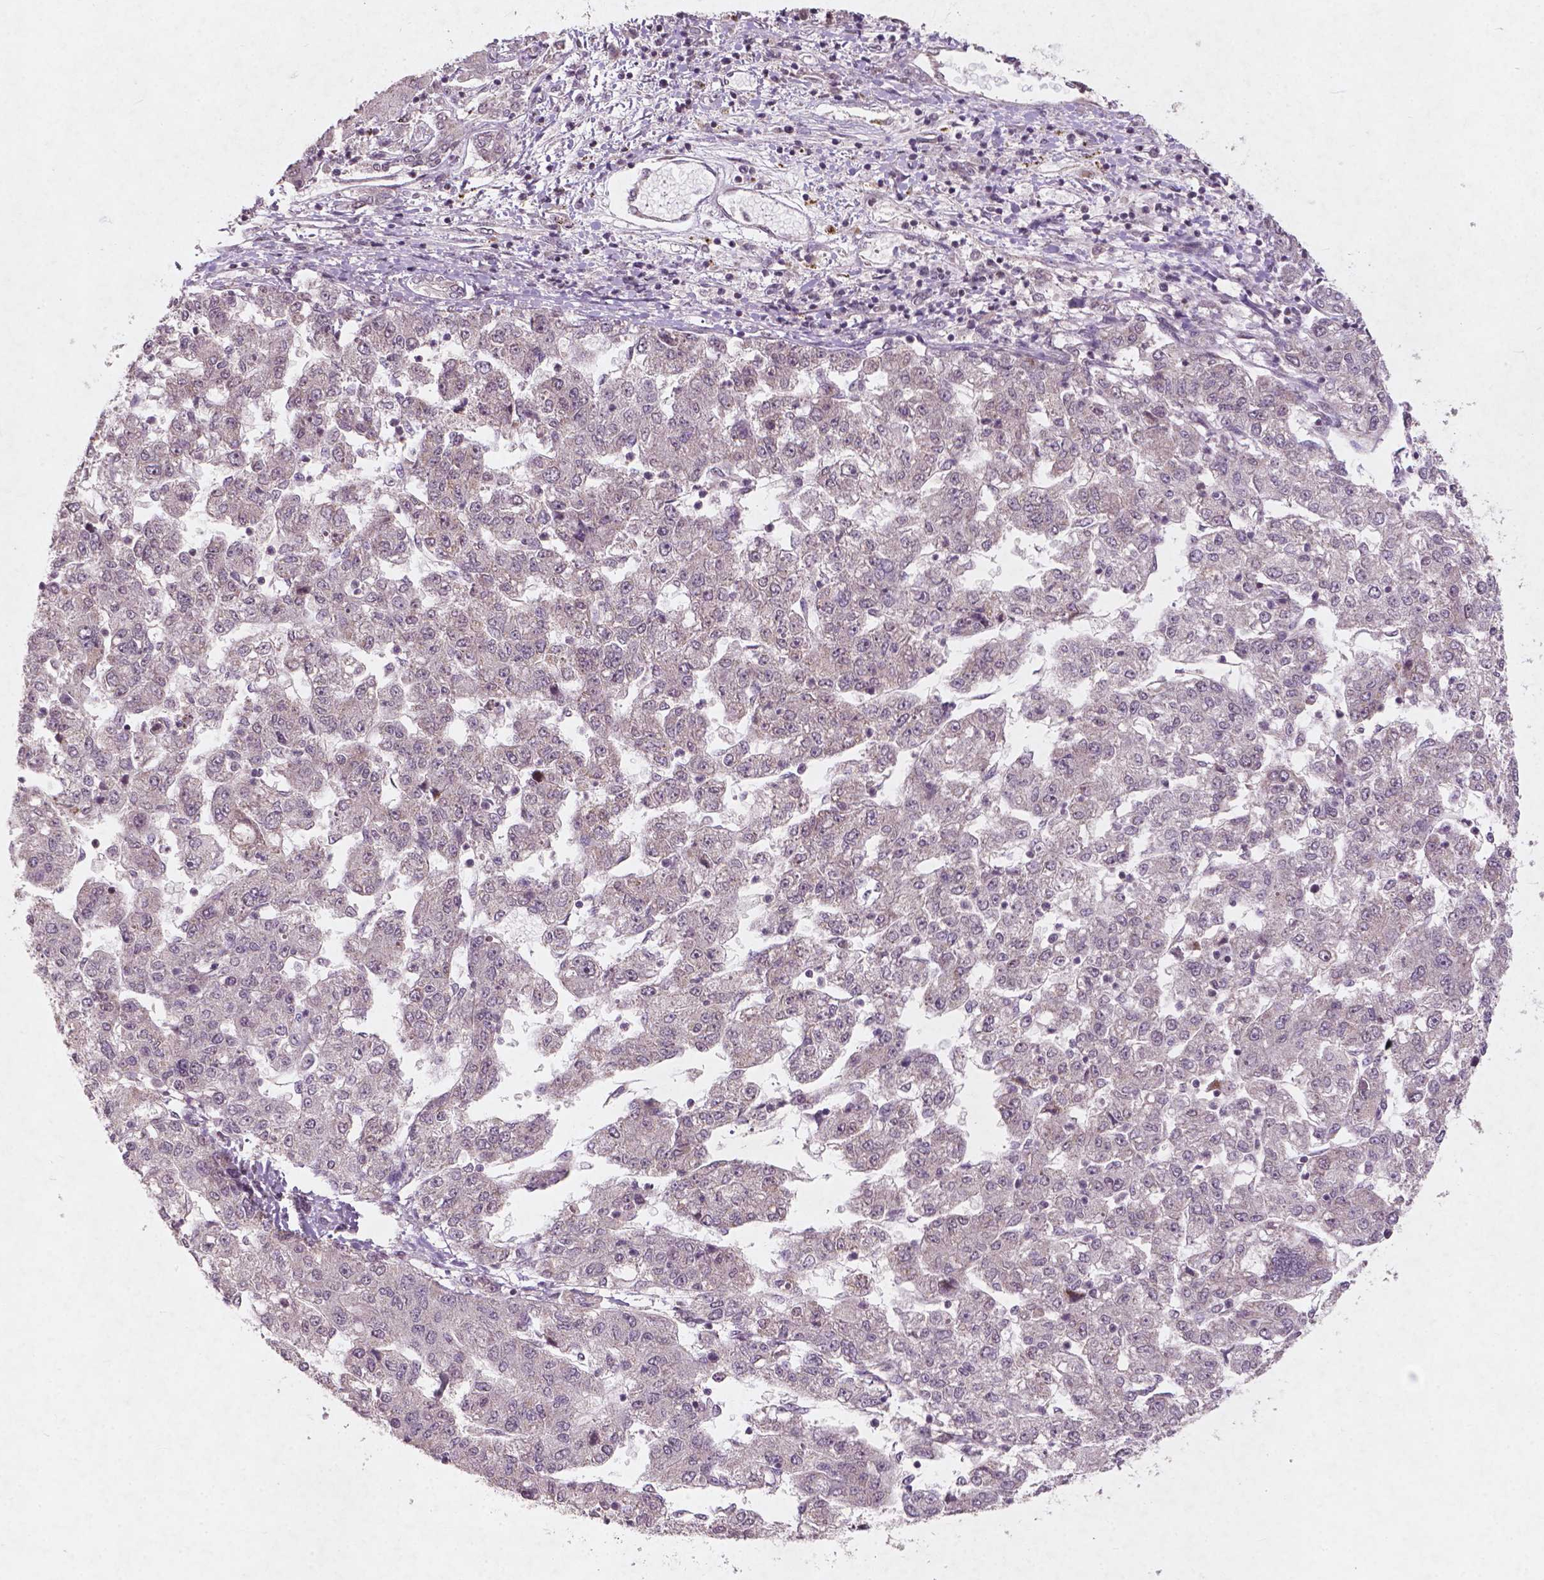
{"staining": {"intensity": "negative", "quantity": "none", "location": "none"}, "tissue": "liver cancer", "cell_type": "Tumor cells", "image_type": "cancer", "snomed": [{"axis": "morphology", "description": "Carcinoma, Hepatocellular, NOS"}, {"axis": "topography", "description": "Liver"}], "caption": "Immunohistochemistry (IHC) photomicrograph of neoplastic tissue: hepatocellular carcinoma (liver) stained with DAB (3,3'-diaminobenzidine) shows no significant protein positivity in tumor cells.", "gene": "SMAD2", "patient": {"sex": "male", "age": 56}}